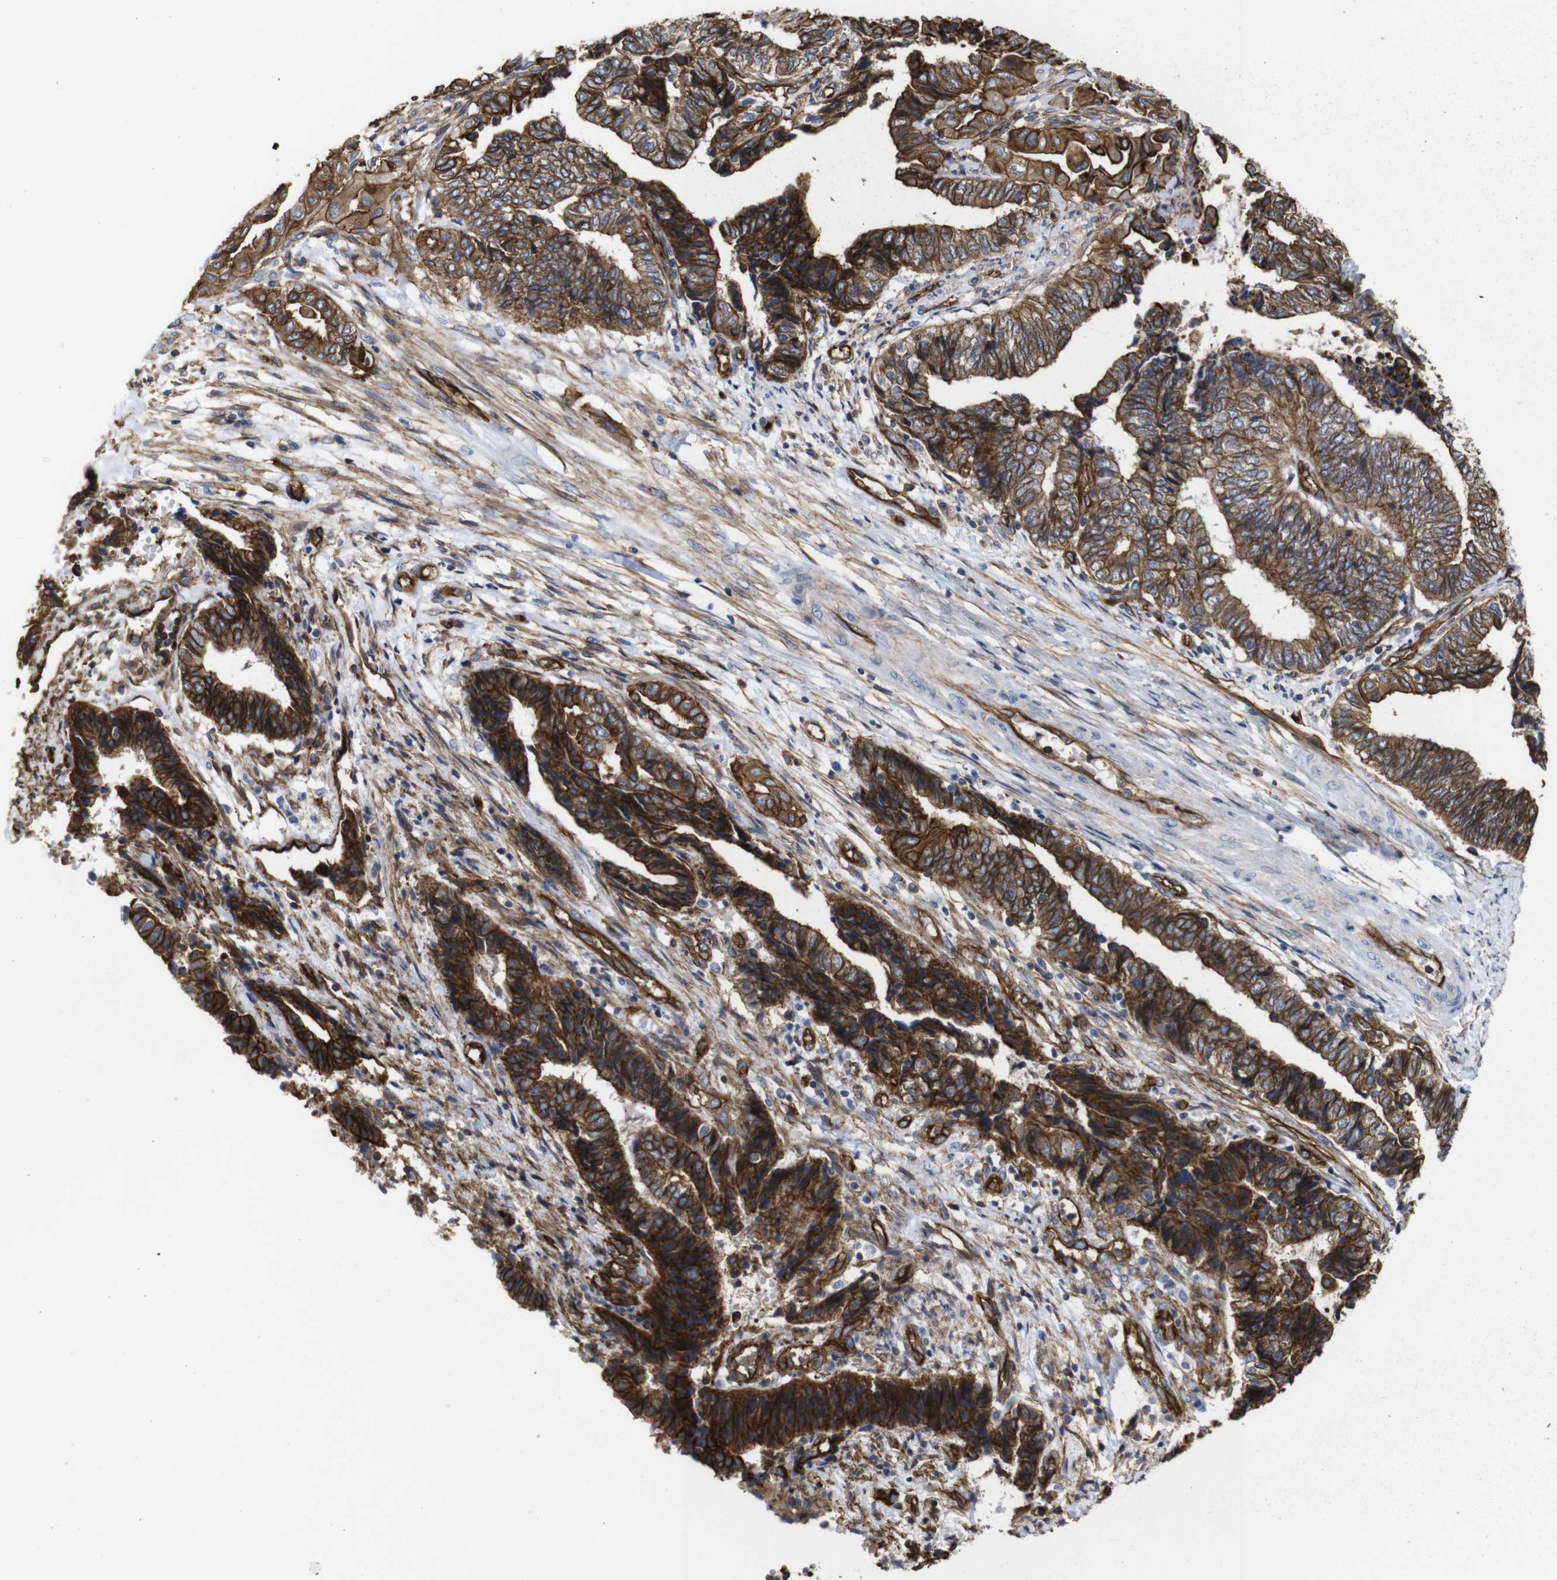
{"staining": {"intensity": "strong", "quantity": ">75%", "location": "cytoplasmic/membranous"}, "tissue": "endometrial cancer", "cell_type": "Tumor cells", "image_type": "cancer", "snomed": [{"axis": "morphology", "description": "Adenocarcinoma, NOS"}, {"axis": "topography", "description": "Uterus"}, {"axis": "topography", "description": "Endometrium"}], "caption": "This is a micrograph of IHC staining of endometrial adenocarcinoma, which shows strong staining in the cytoplasmic/membranous of tumor cells.", "gene": "SPTBN1", "patient": {"sex": "female", "age": 70}}